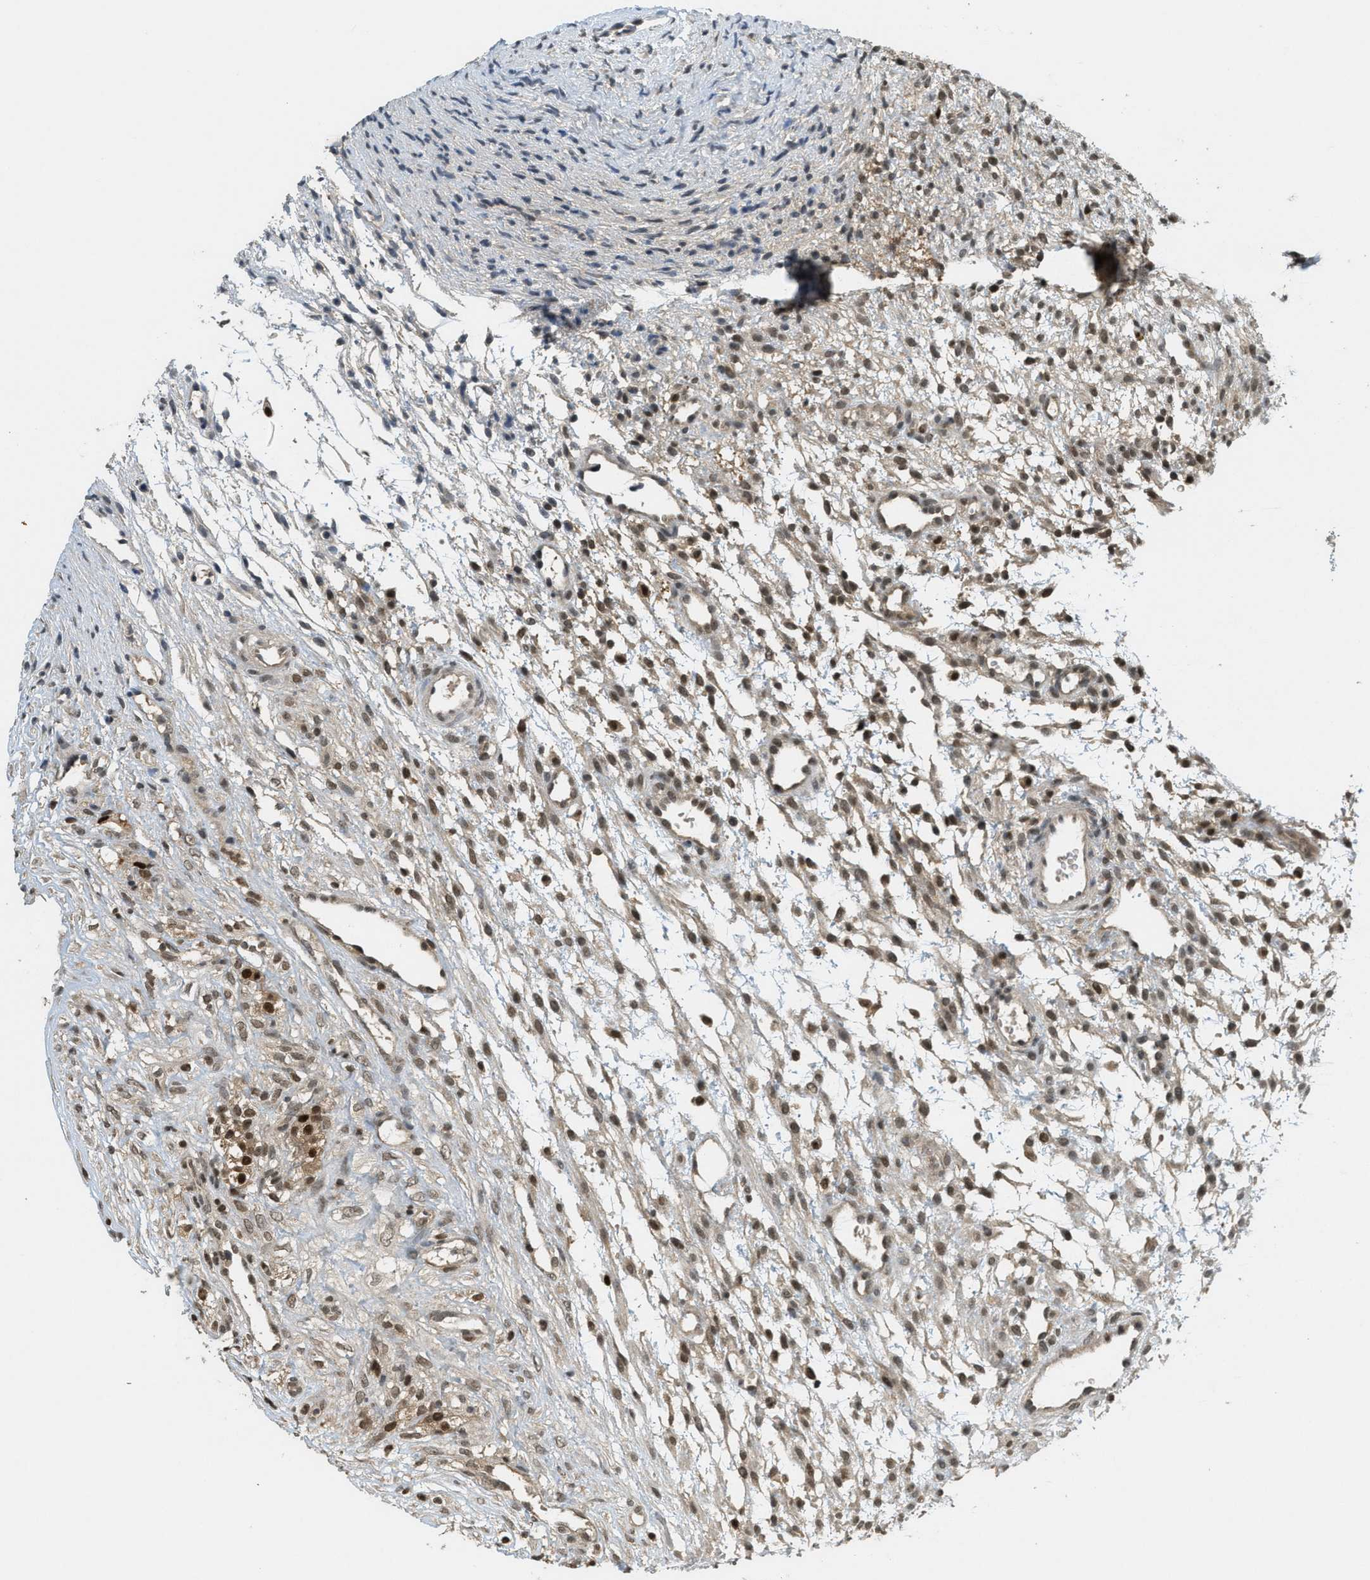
{"staining": {"intensity": "strong", "quantity": ">75%", "location": "cytoplasmic/membranous,nuclear"}, "tissue": "ovary", "cell_type": "Follicle cells", "image_type": "normal", "snomed": [{"axis": "morphology", "description": "Normal tissue, NOS"}, {"axis": "morphology", "description": "Cyst, NOS"}, {"axis": "topography", "description": "Ovary"}], "caption": "The immunohistochemical stain labels strong cytoplasmic/membranous,nuclear positivity in follicle cells of normal ovary.", "gene": "DNAJB1", "patient": {"sex": "female", "age": 18}}